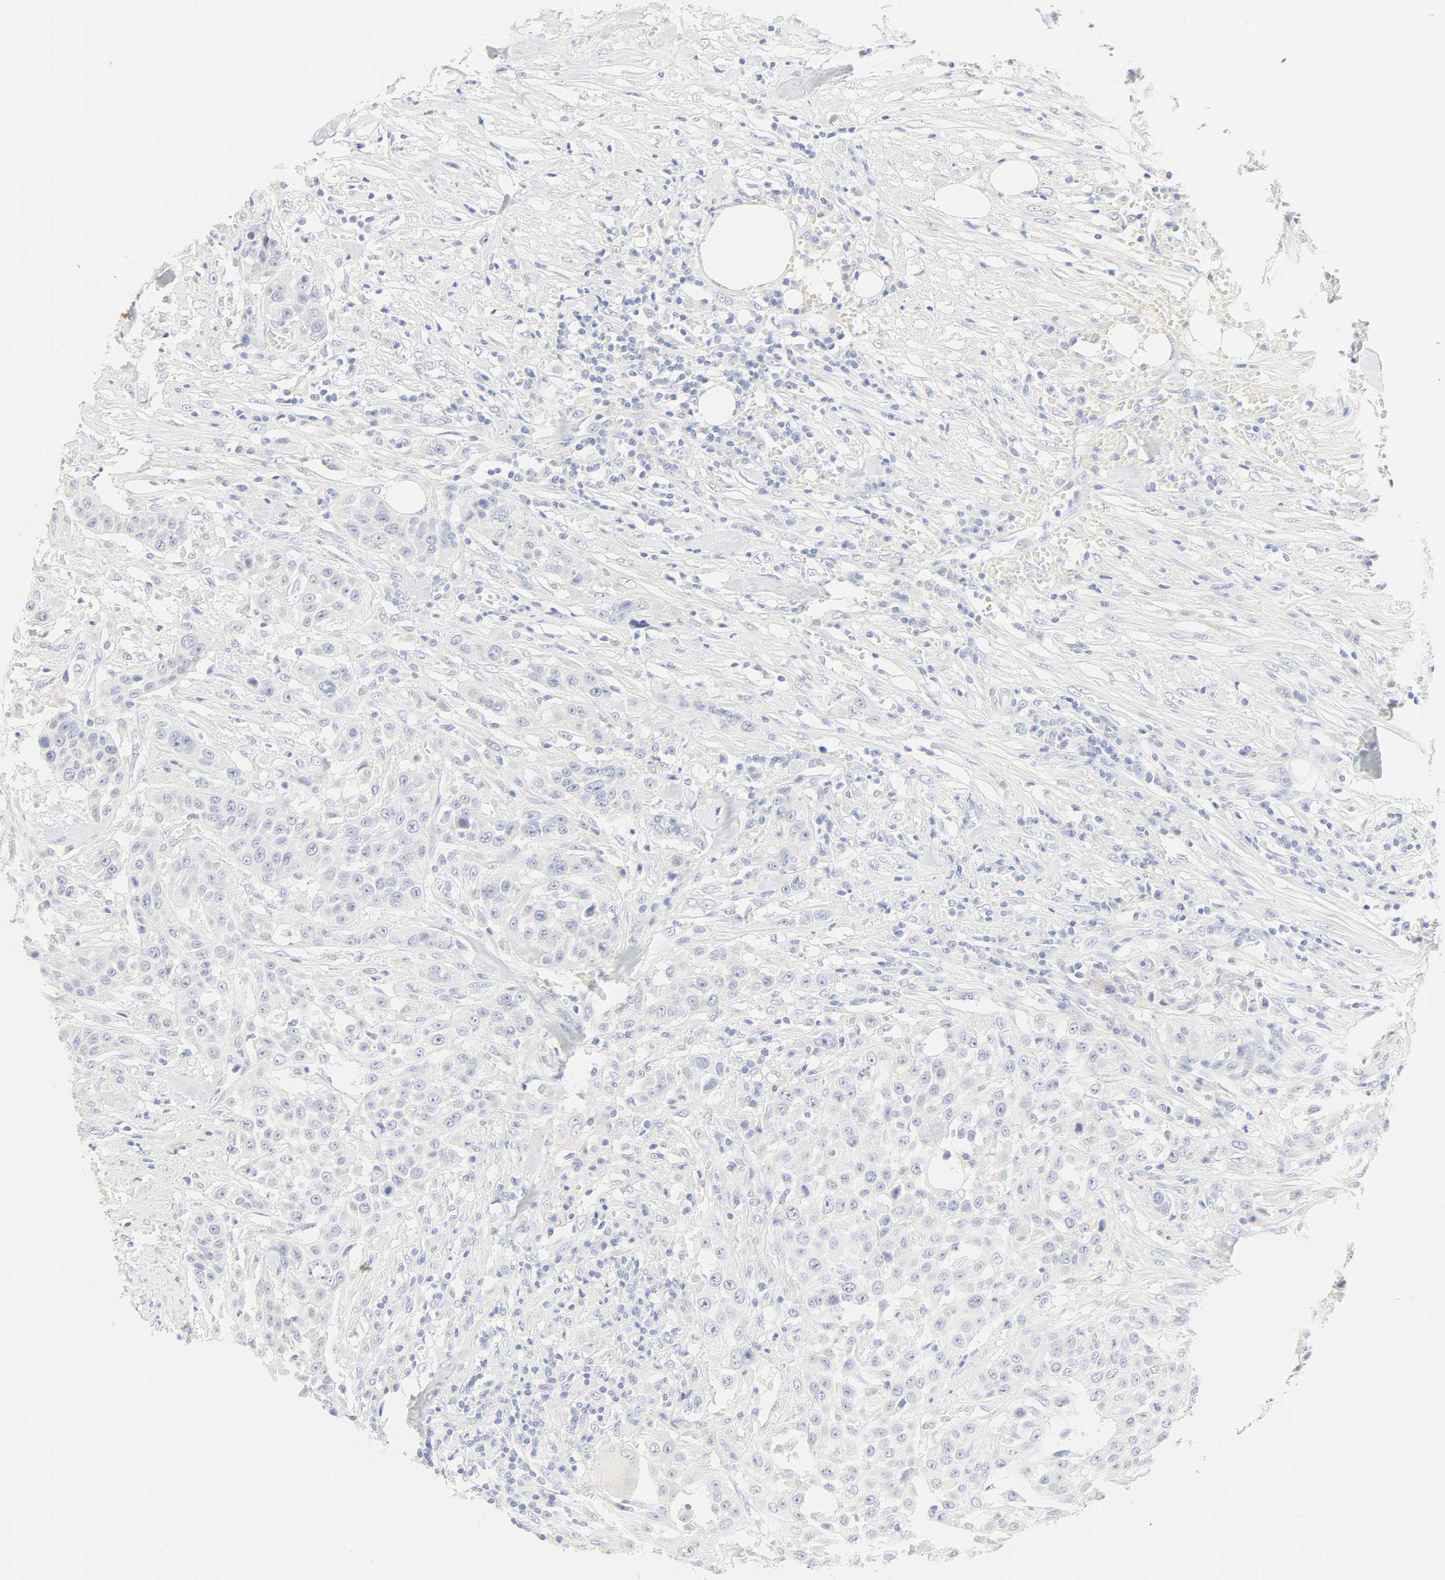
{"staining": {"intensity": "negative", "quantity": "none", "location": "none"}, "tissue": "urothelial cancer", "cell_type": "Tumor cells", "image_type": "cancer", "snomed": [{"axis": "morphology", "description": "Urothelial carcinoma, High grade"}, {"axis": "topography", "description": "Urinary bladder"}], "caption": "Image shows no significant protein expression in tumor cells of urothelial cancer.", "gene": "SLCO1B3", "patient": {"sex": "male", "age": 74}}